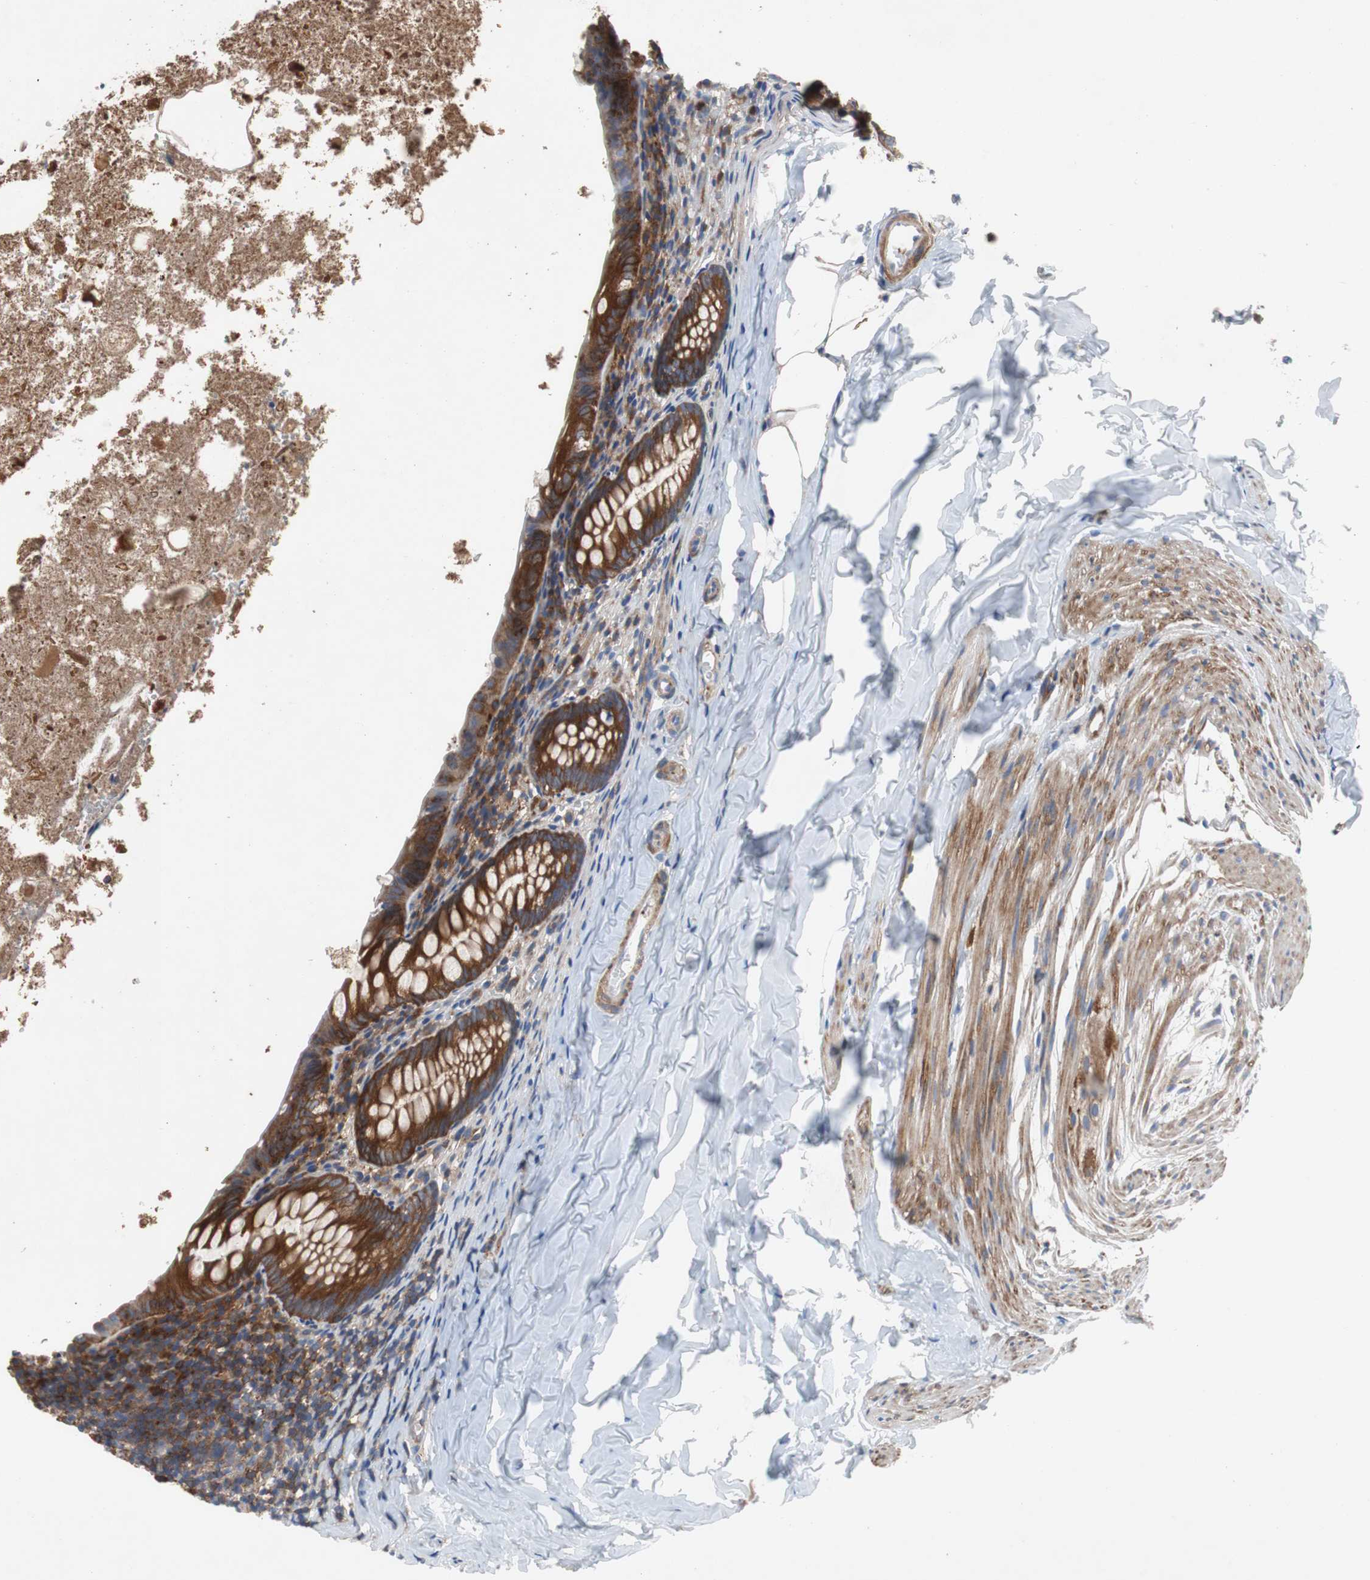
{"staining": {"intensity": "strong", "quantity": ">75%", "location": "cytoplasmic/membranous"}, "tissue": "appendix", "cell_type": "Glandular cells", "image_type": "normal", "snomed": [{"axis": "morphology", "description": "Normal tissue, NOS"}, {"axis": "topography", "description": "Appendix"}], "caption": "High-power microscopy captured an immunohistochemistry (IHC) image of unremarkable appendix, revealing strong cytoplasmic/membranous expression in about >75% of glandular cells.", "gene": "GYS1", "patient": {"sex": "female", "age": 10}}